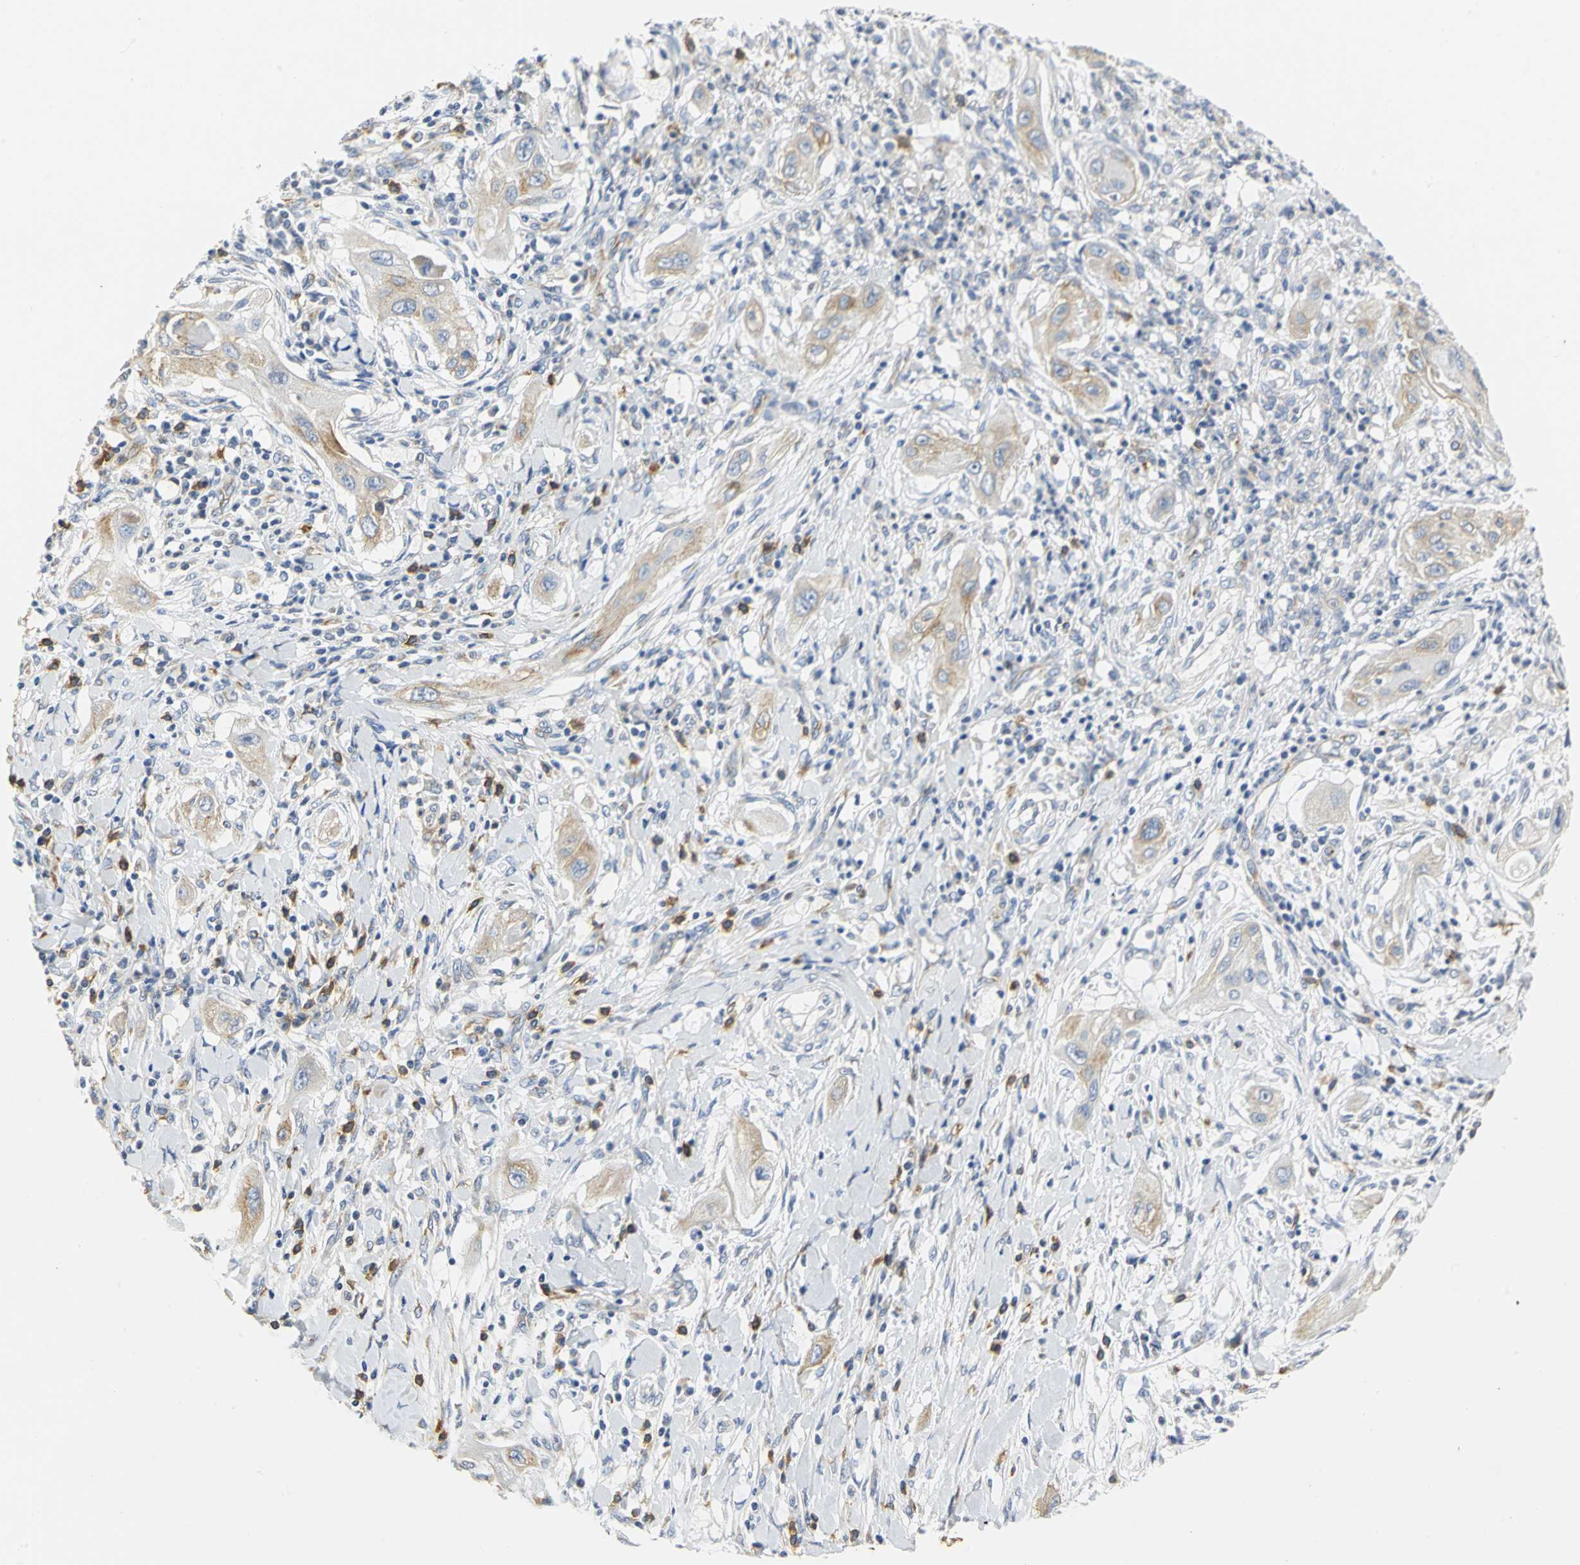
{"staining": {"intensity": "weak", "quantity": "25%-75%", "location": "cytoplasmic/membranous"}, "tissue": "lung cancer", "cell_type": "Tumor cells", "image_type": "cancer", "snomed": [{"axis": "morphology", "description": "Squamous cell carcinoma, NOS"}, {"axis": "topography", "description": "Lung"}], "caption": "A histopathology image of squamous cell carcinoma (lung) stained for a protein demonstrates weak cytoplasmic/membranous brown staining in tumor cells.", "gene": "GNRH2", "patient": {"sex": "female", "age": 47}}